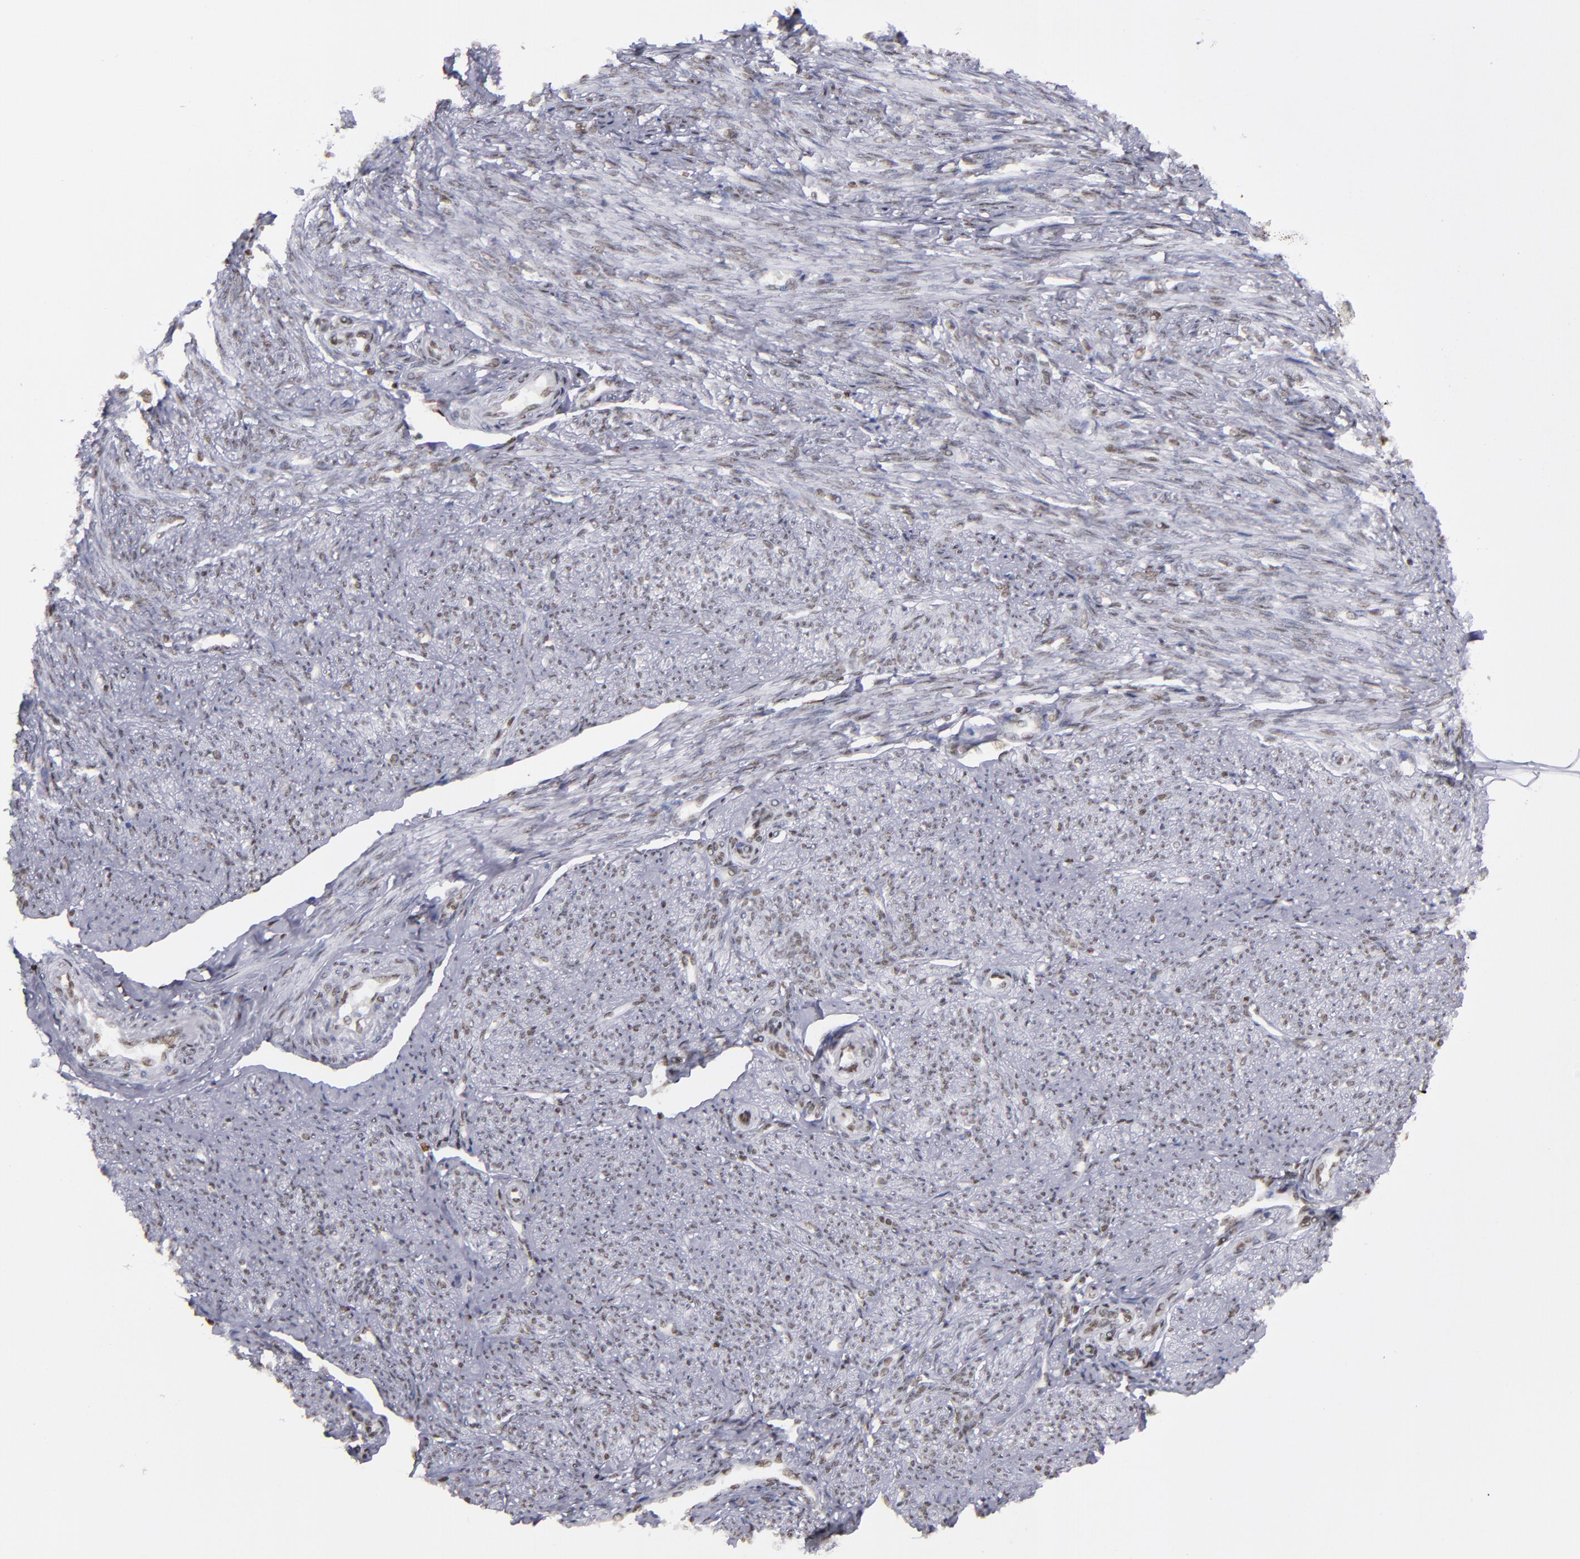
{"staining": {"intensity": "weak", "quantity": "25%-75%", "location": "nuclear"}, "tissue": "smooth muscle", "cell_type": "Smooth muscle cells", "image_type": "normal", "snomed": [{"axis": "morphology", "description": "Normal tissue, NOS"}, {"axis": "topography", "description": "Smooth muscle"}], "caption": "Unremarkable smooth muscle shows weak nuclear expression in about 25%-75% of smooth muscle cells, visualized by immunohistochemistry.", "gene": "TERF2", "patient": {"sex": "female", "age": 65}}